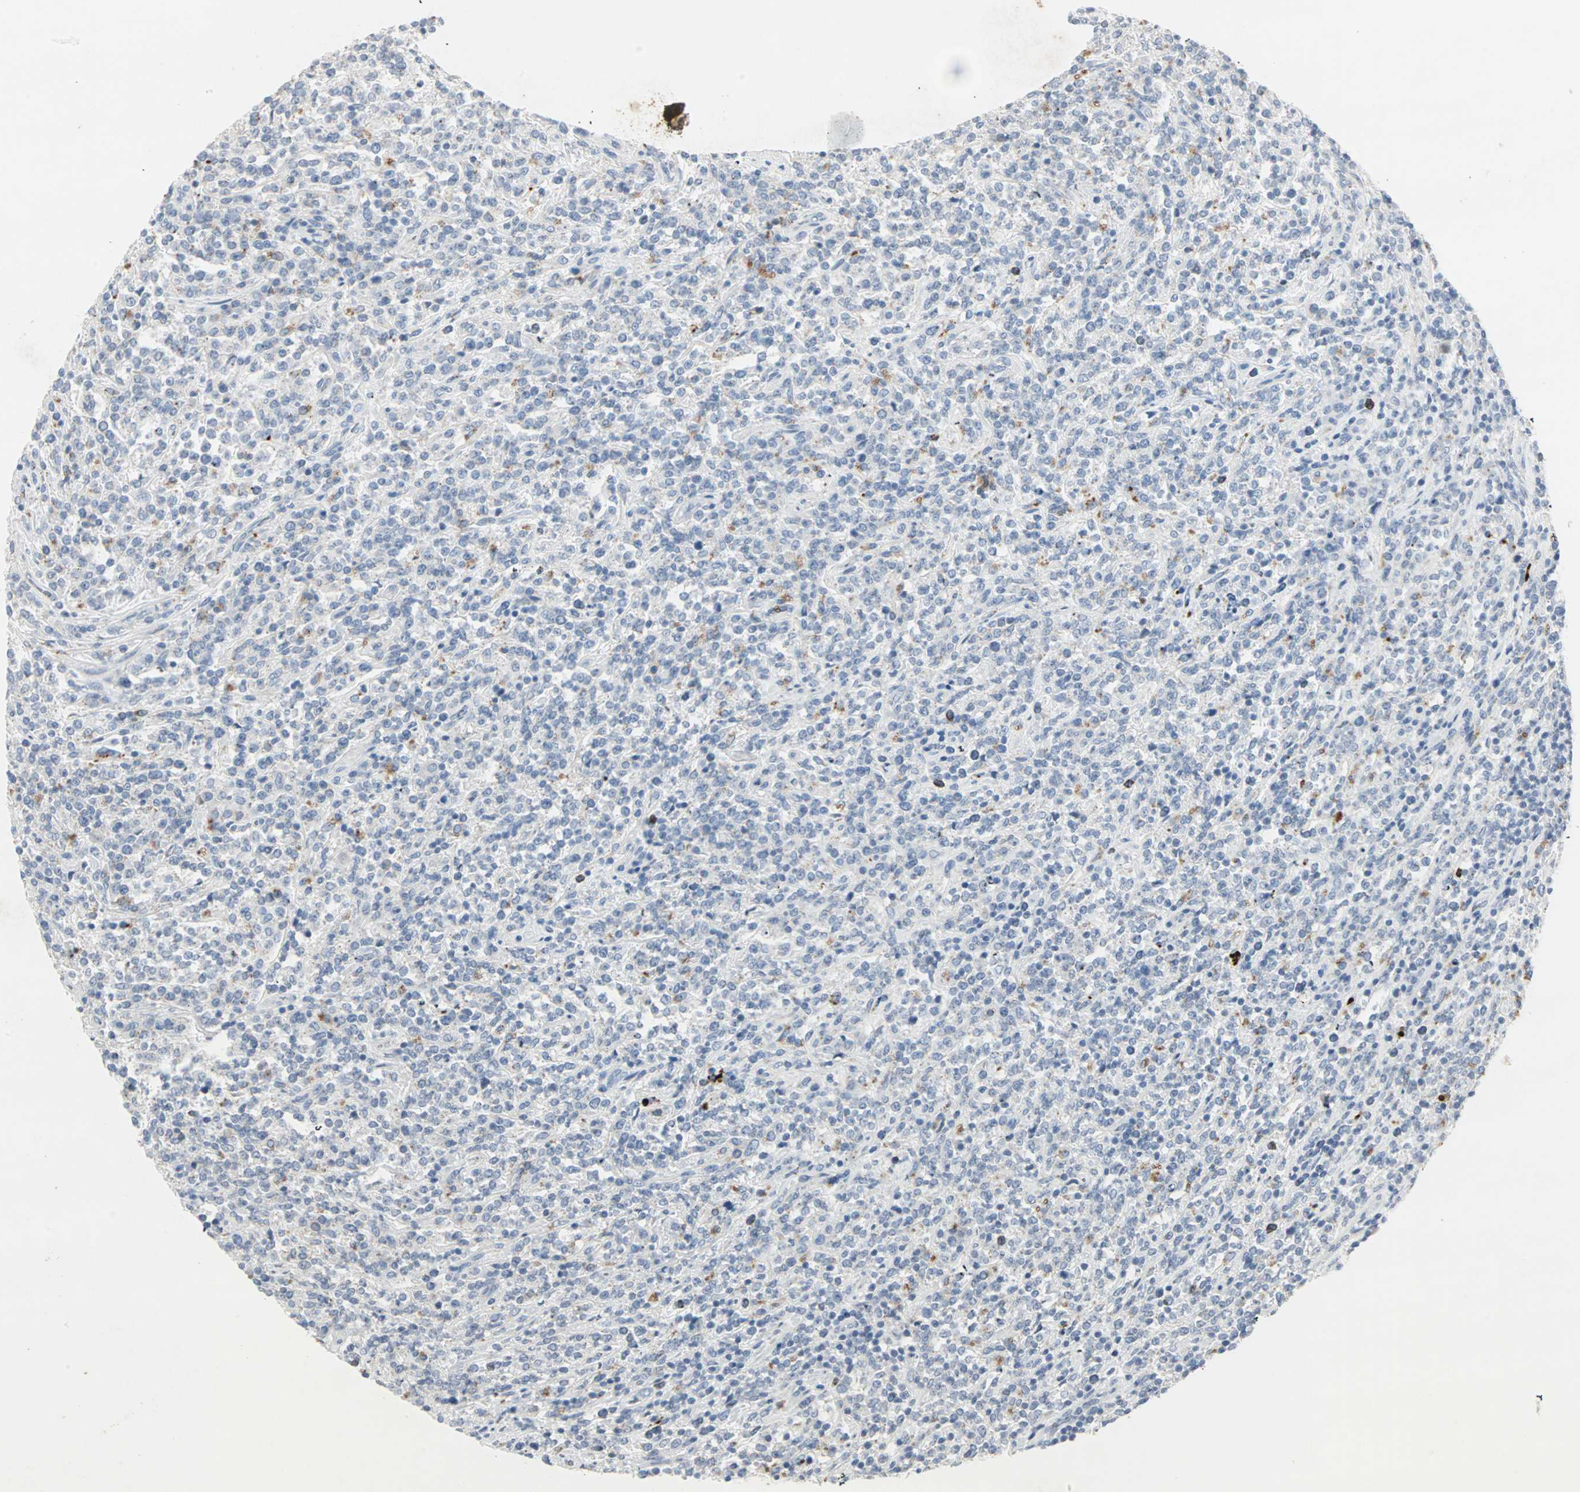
{"staining": {"intensity": "negative", "quantity": "none", "location": "none"}, "tissue": "lymphoma", "cell_type": "Tumor cells", "image_type": "cancer", "snomed": [{"axis": "morphology", "description": "Malignant lymphoma, non-Hodgkin's type, High grade"}, {"axis": "topography", "description": "Soft tissue"}], "caption": "The photomicrograph reveals no significant staining in tumor cells of high-grade malignant lymphoma, non-Hodgkin's type.", "gene": "CEACAM6", "patient": {"sex": "male", "age": 18}}